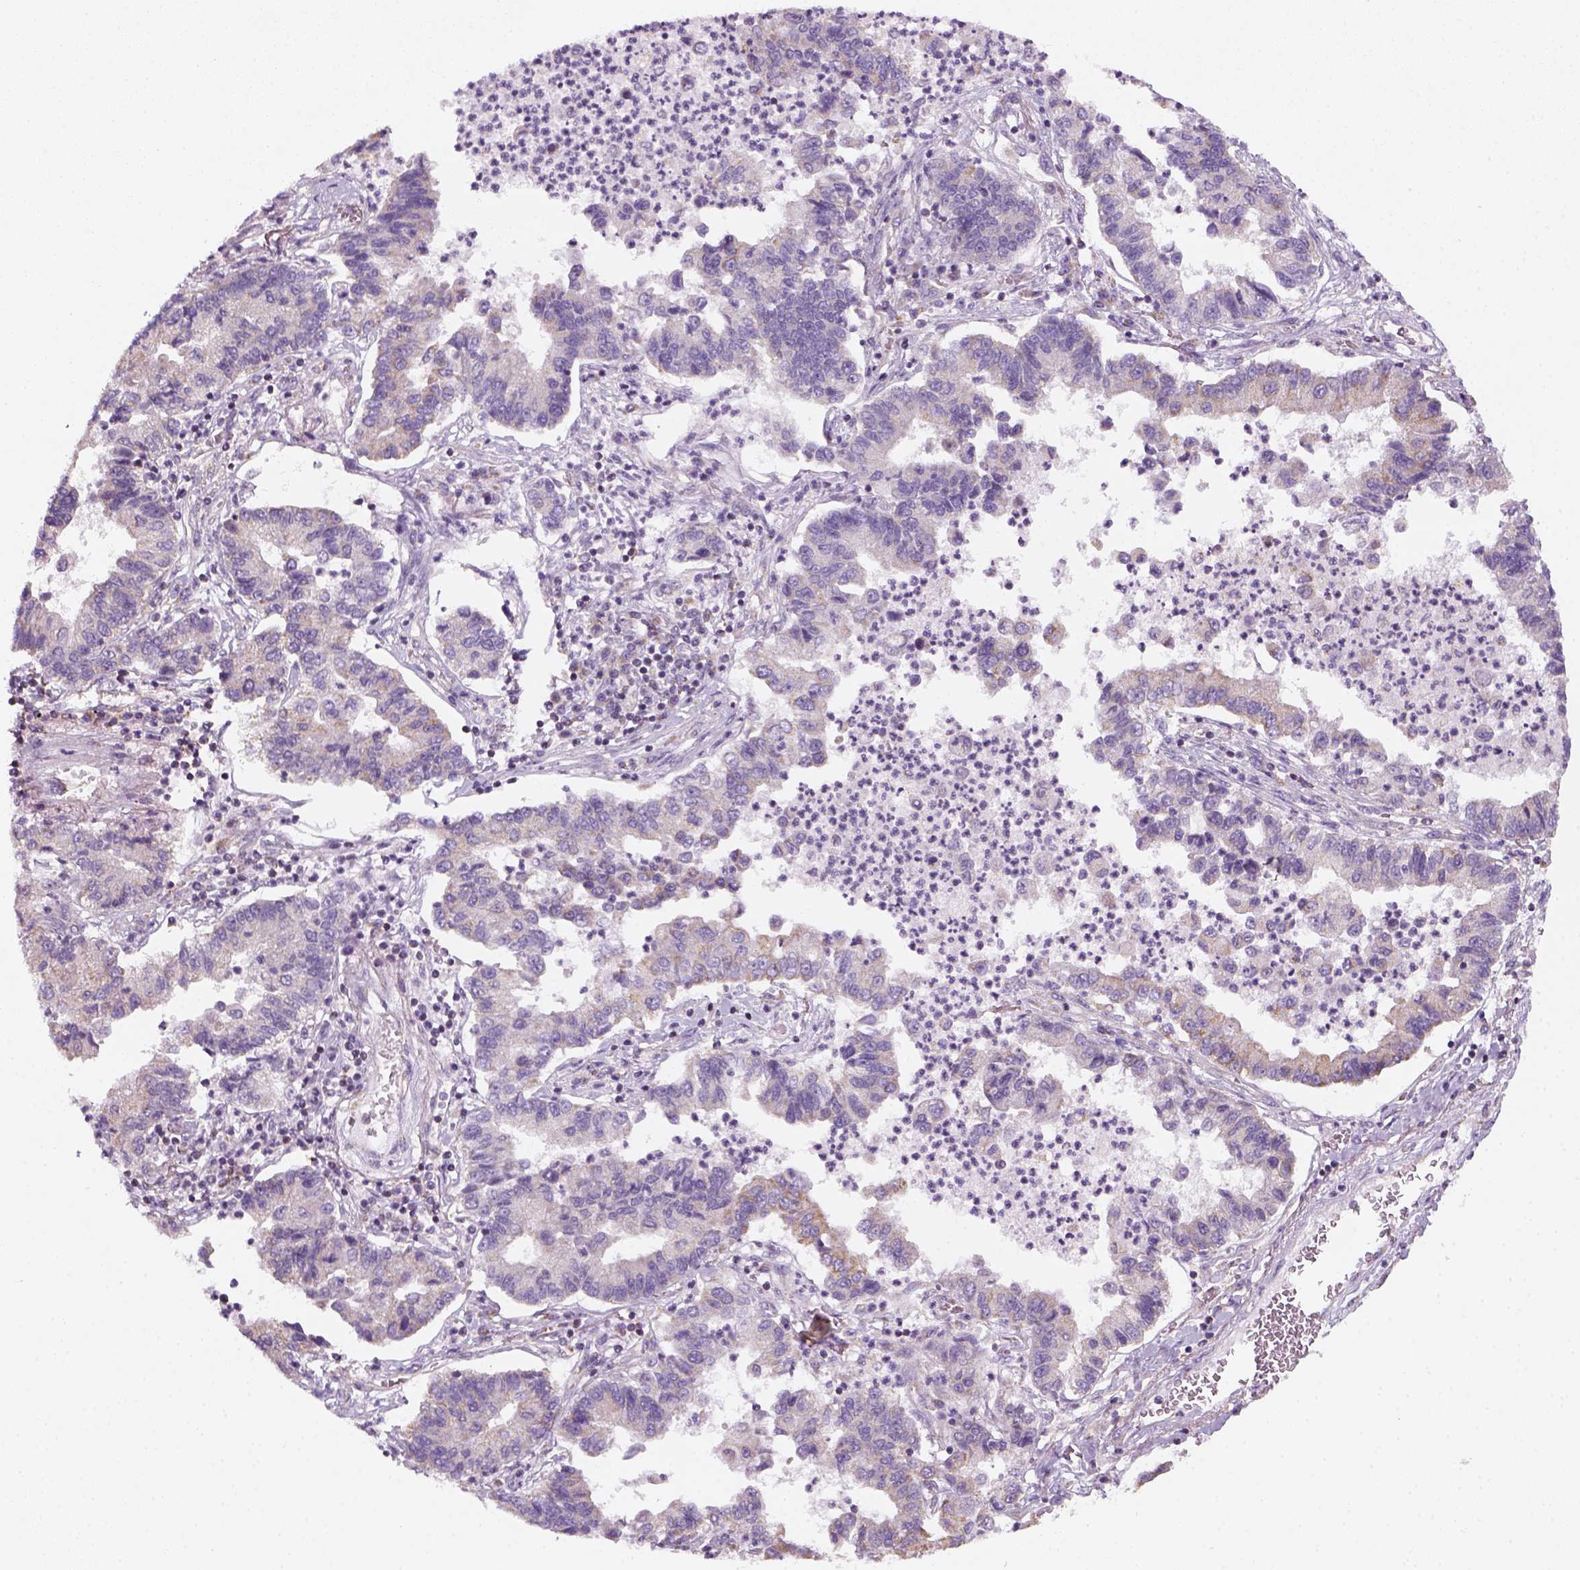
{"staining": {"intensity": "negative", "quantity": "none", "location": "none"}, "tissue": "lung cancer", "cell_type": "Tumor cells", "image_type": "cancer", "snomed": [{"axis": "morphology", "description": "Adenocarcinoma, NOS"}, {"axis": "topography", "description": "Lung"}], "caption": "This is an immunohistochemistry image of adenocarcinoma (lung). There is no positivity in tumor cells.", "gene": "AWAT2", "patient": {"sex": "female", "age": 57}}